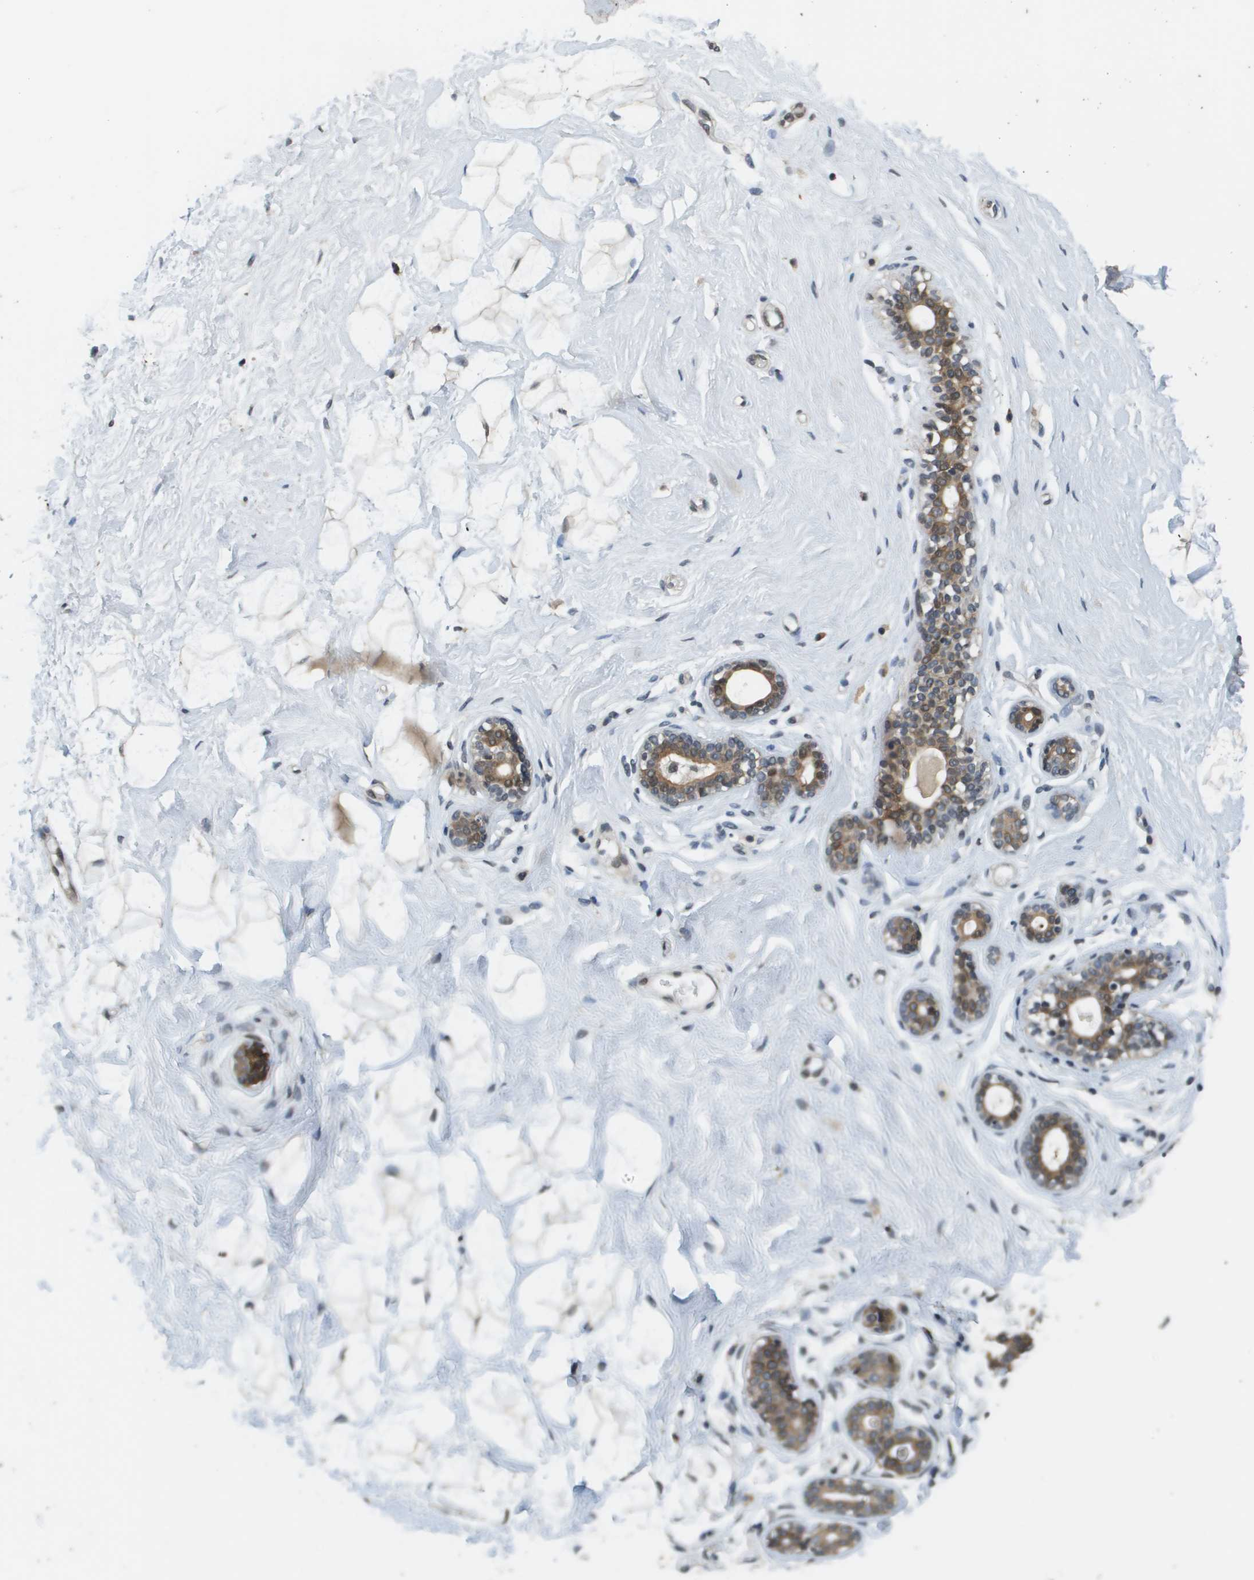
{"staining": {"intensity": "weak", "quantity": ">75%", "location": "cytoplasmic/membranous,nuclear"}, "tissue": "breast", "cell_type": "Adipocytes", "image_type": "normal", "snomed": [{"axis": "morphology", "description": "Normal tissue, NOS"}, {"axis": "topography", "description": "Breast"}], "caption": "Immunohistochemical staining of benign human breast demonstrates low levels of weak cytoplasmic/membranous,nuclear expression in approximately >75% of adipocytes.", "gene": "FANCC", "patient": {"sex": "female", "age": 23}}